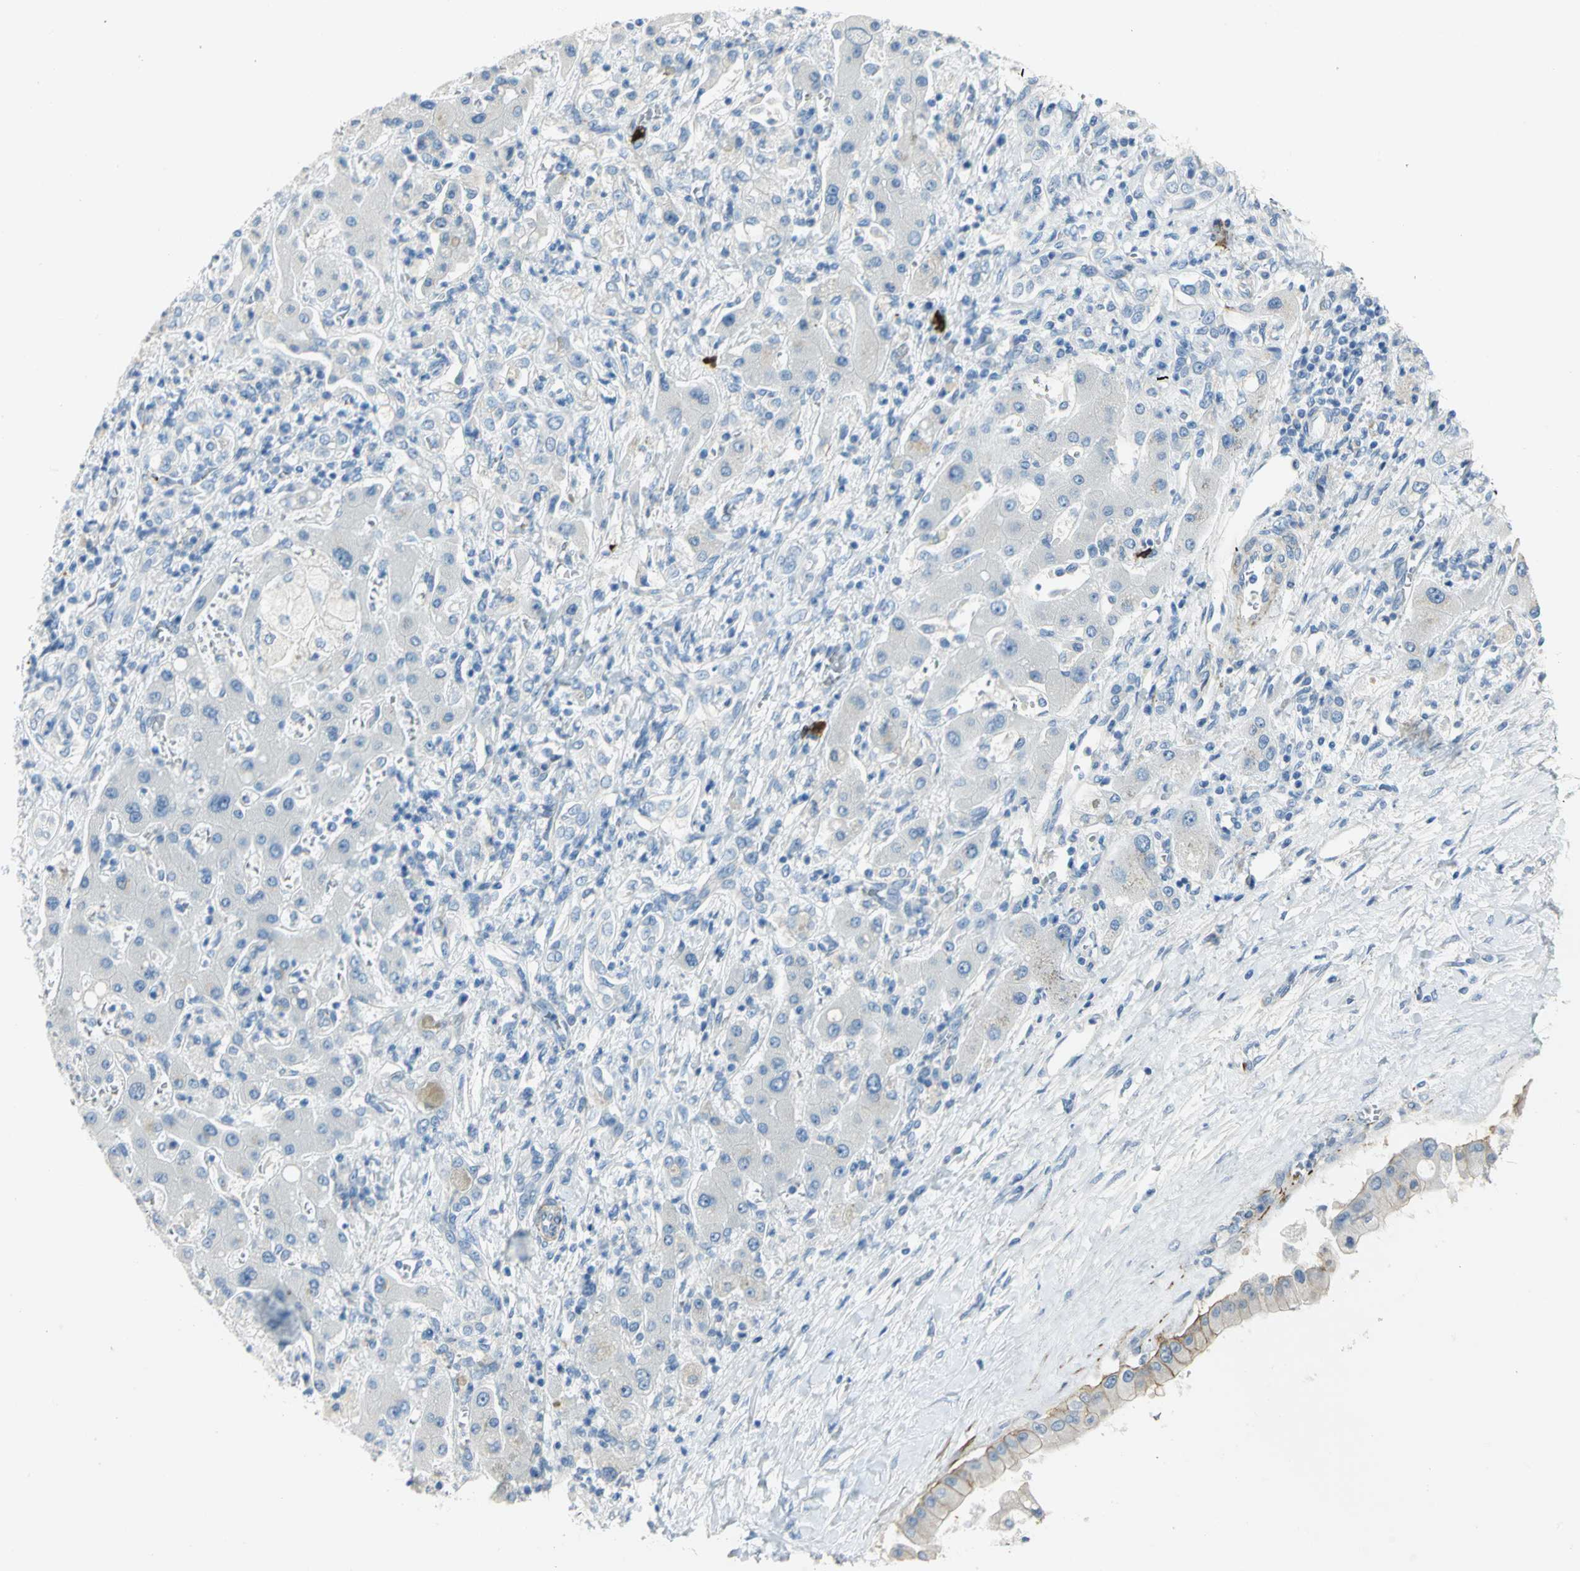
{"staining": {"intensity": "negative", "quantity": "none", "location": "none"}, "tissue": "liver cancer", "cell_type": "Tumor cells", "image_type": "cancer", "snomed": [{"axis": "morphology", "description": "Cholangiocarcinoma"}, {"axis": "topography", "description": "Liver"}], "caption": "Tumor cells show no significant protein positivity in cholangiocarcinoma (liver). (DAB immunohistochemistry visualized using brightfield microscopy, high magnification).", "gene": "ALOX15", "patient": {"sex": "male", "age": 50}}